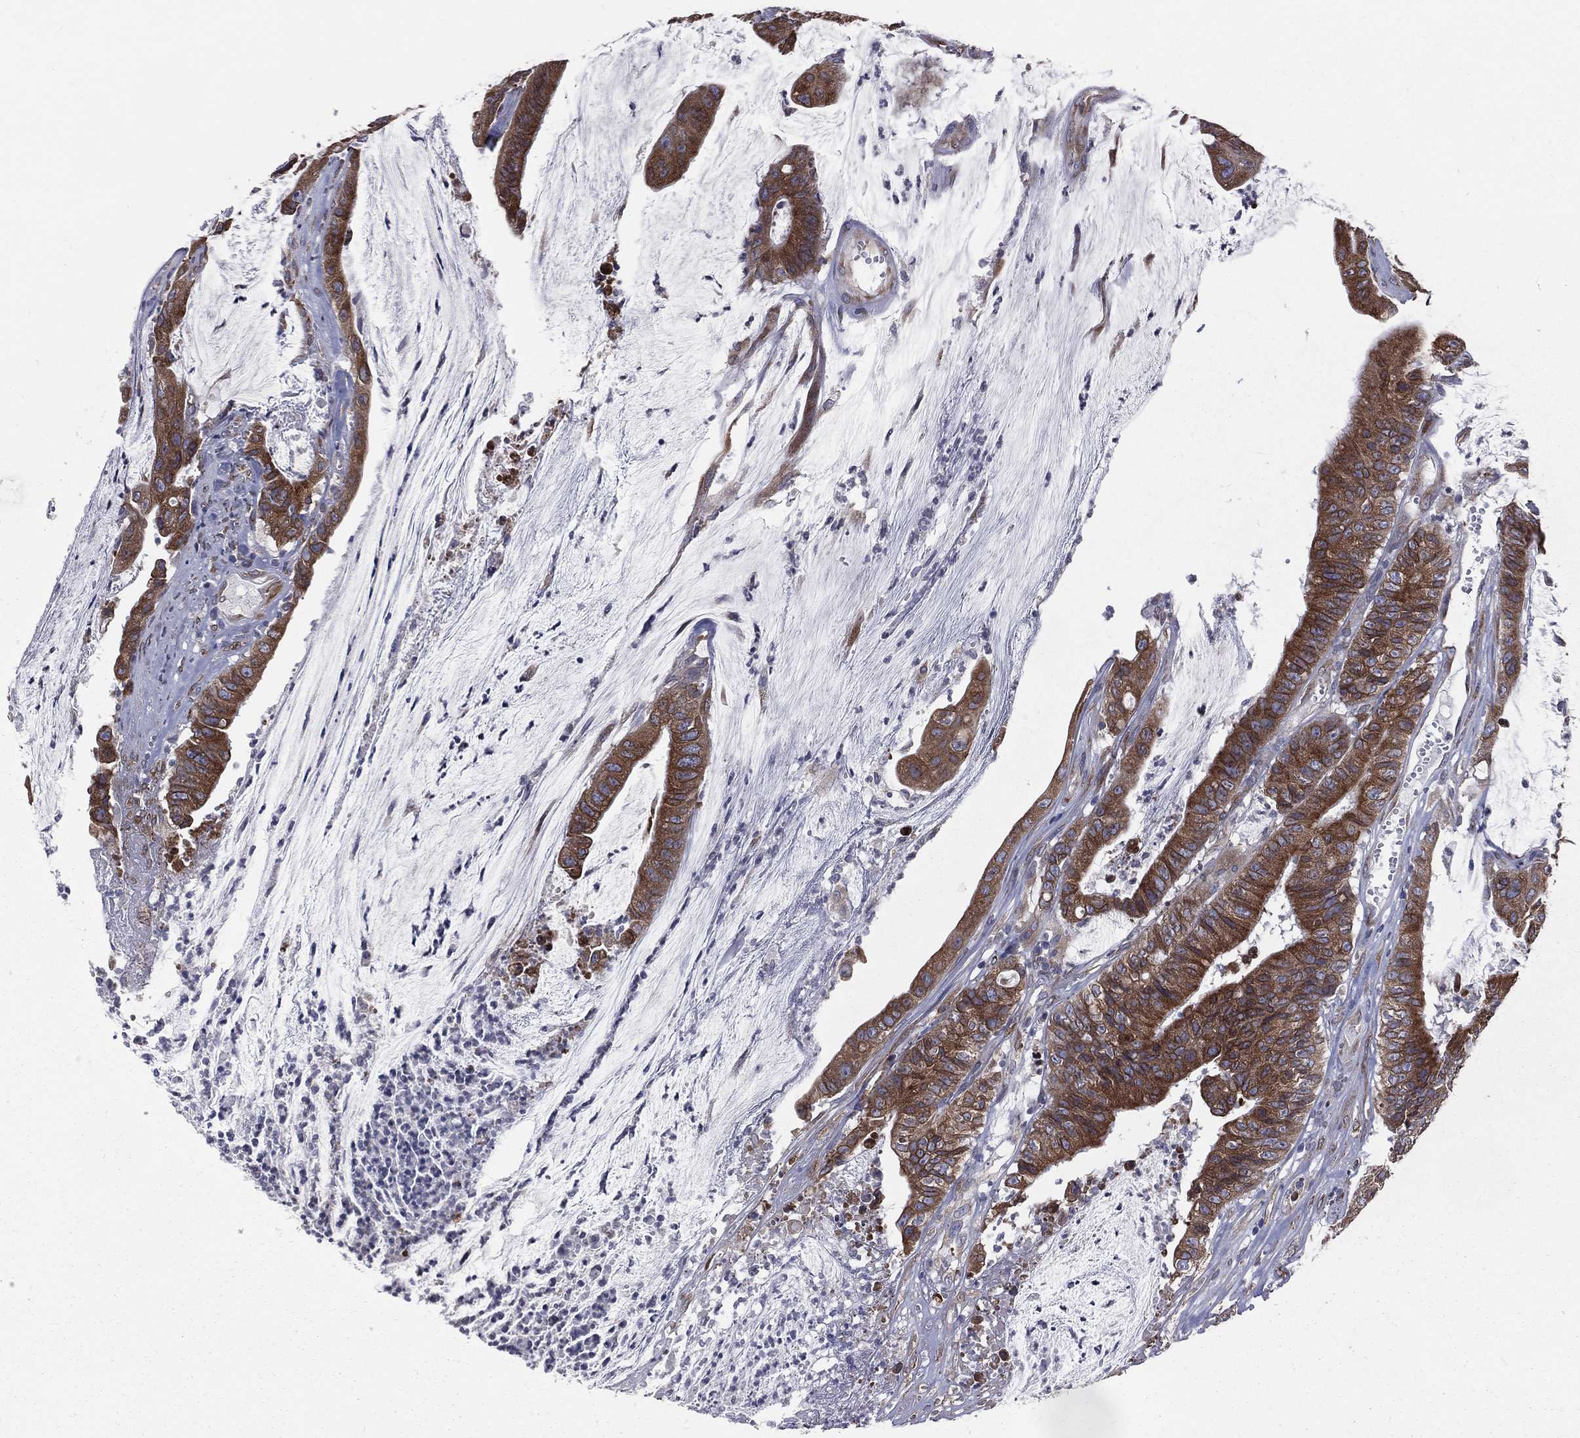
{"staining": {"intensity": "strong", "quantity": ">75%", "location": "cytoplasmic/membranous"}, "tissue": "colorectal cancer", "cell_type": "Tumor cells", "image_type": "cancer", "snomed": [{"axis": "morphology", "description": "Adenocarcinoma, NOS"}, {"axis": "topography", "description": "Colon"}], "caption": "Tumor cells demonstrate high levels of strong cytoplasmic/membranous positivity in about >75% of cells in human colorectal cancer.", "gene": "PGRMC1", "patient": {"sex": "female", "age": 69}}